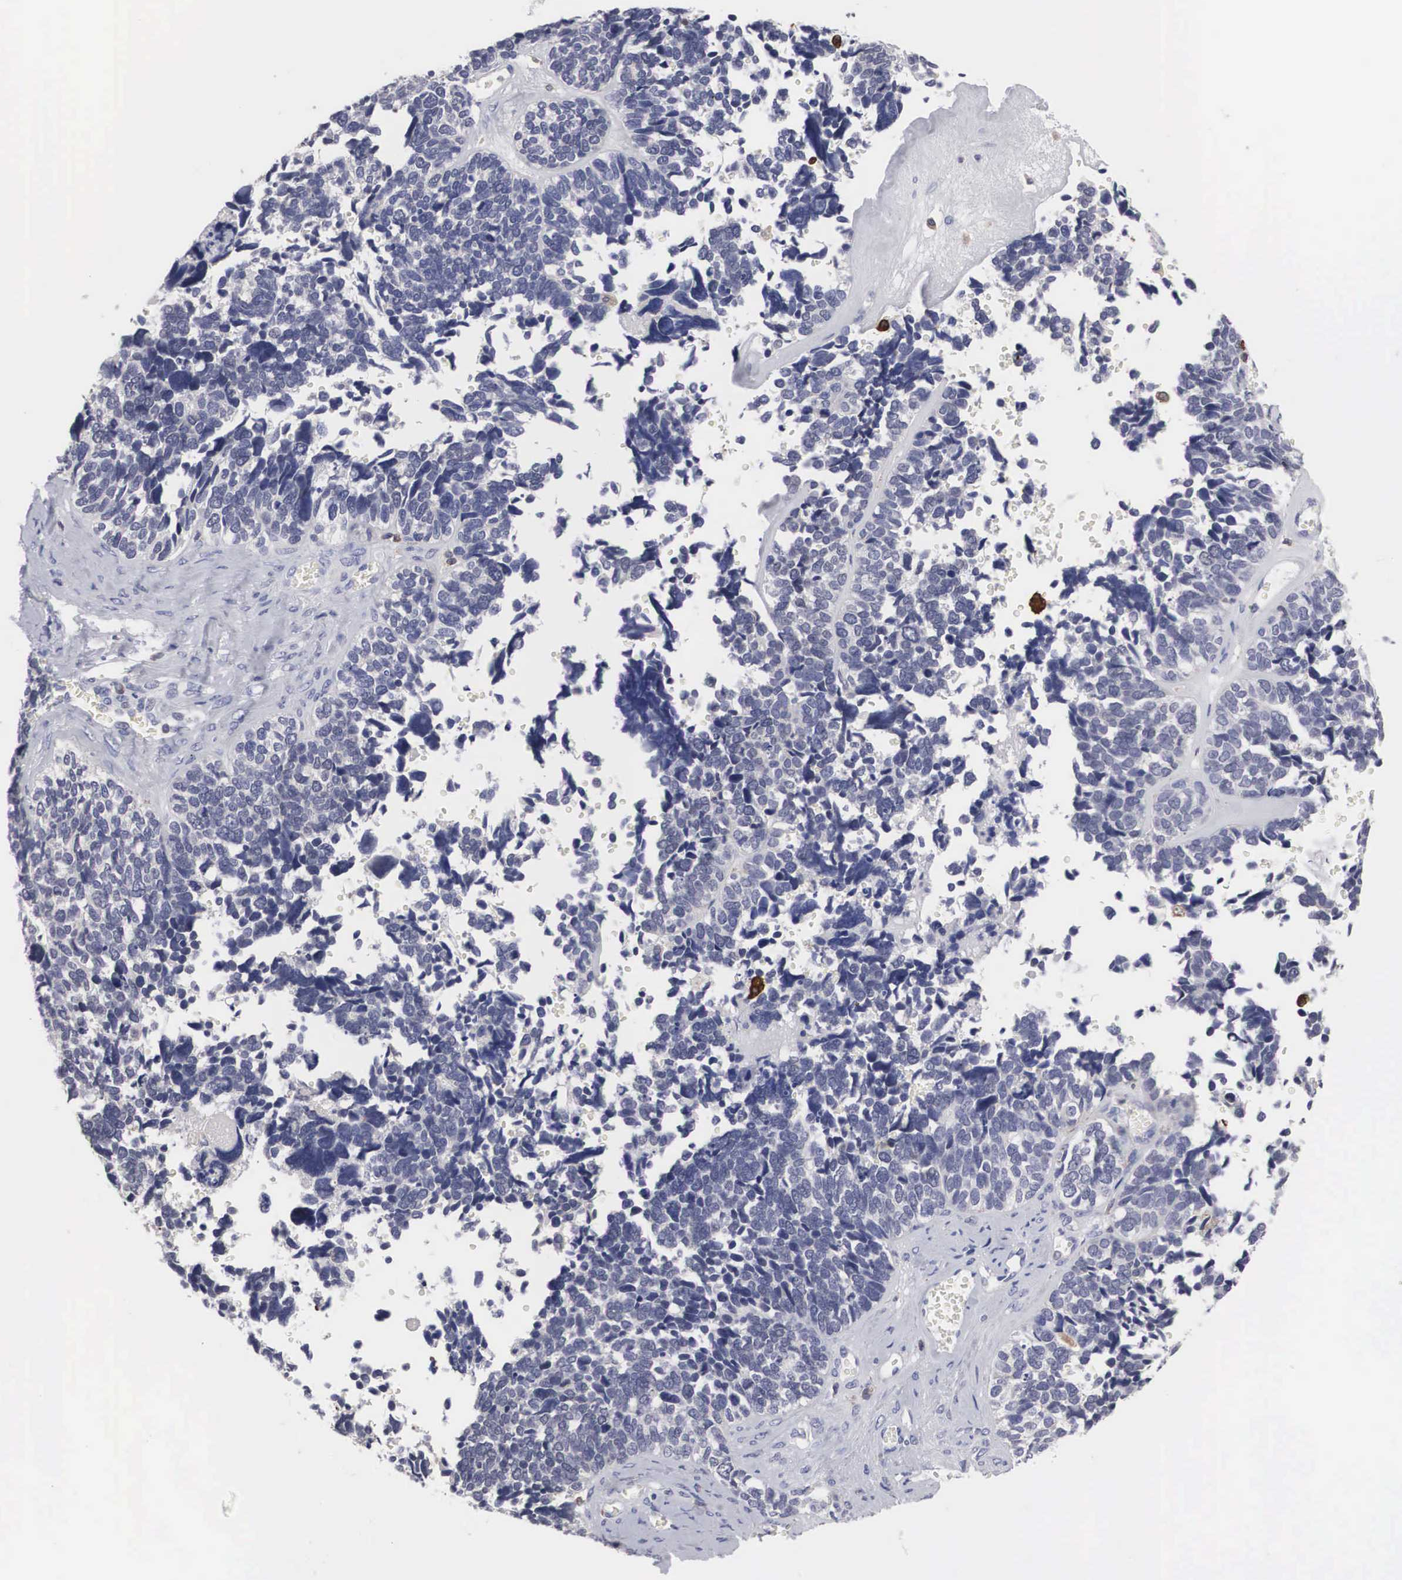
{"staining": {"intensity": "negative", "quantity": "none", "location": "none"}, "tissue": "ovarian cancer", "cell_type": "Tumor cells", "image_type": "cancer", "snomed": [{"axis": "morphology", "description": "Cystadenocarcinoma, serous, NOS"}, {"axis": "topography", "description": "Ovary"}], "caption": "IHC micrograph of ovarian serous cystadenocarcinoma stained for a protein (brown), which reveals no positivity in tumor cells. (DAB IHC visualized using brightfield microscopy, high magnification).", "gene": "HMOX1", "patient": {"sex": "female", "age": 77}}